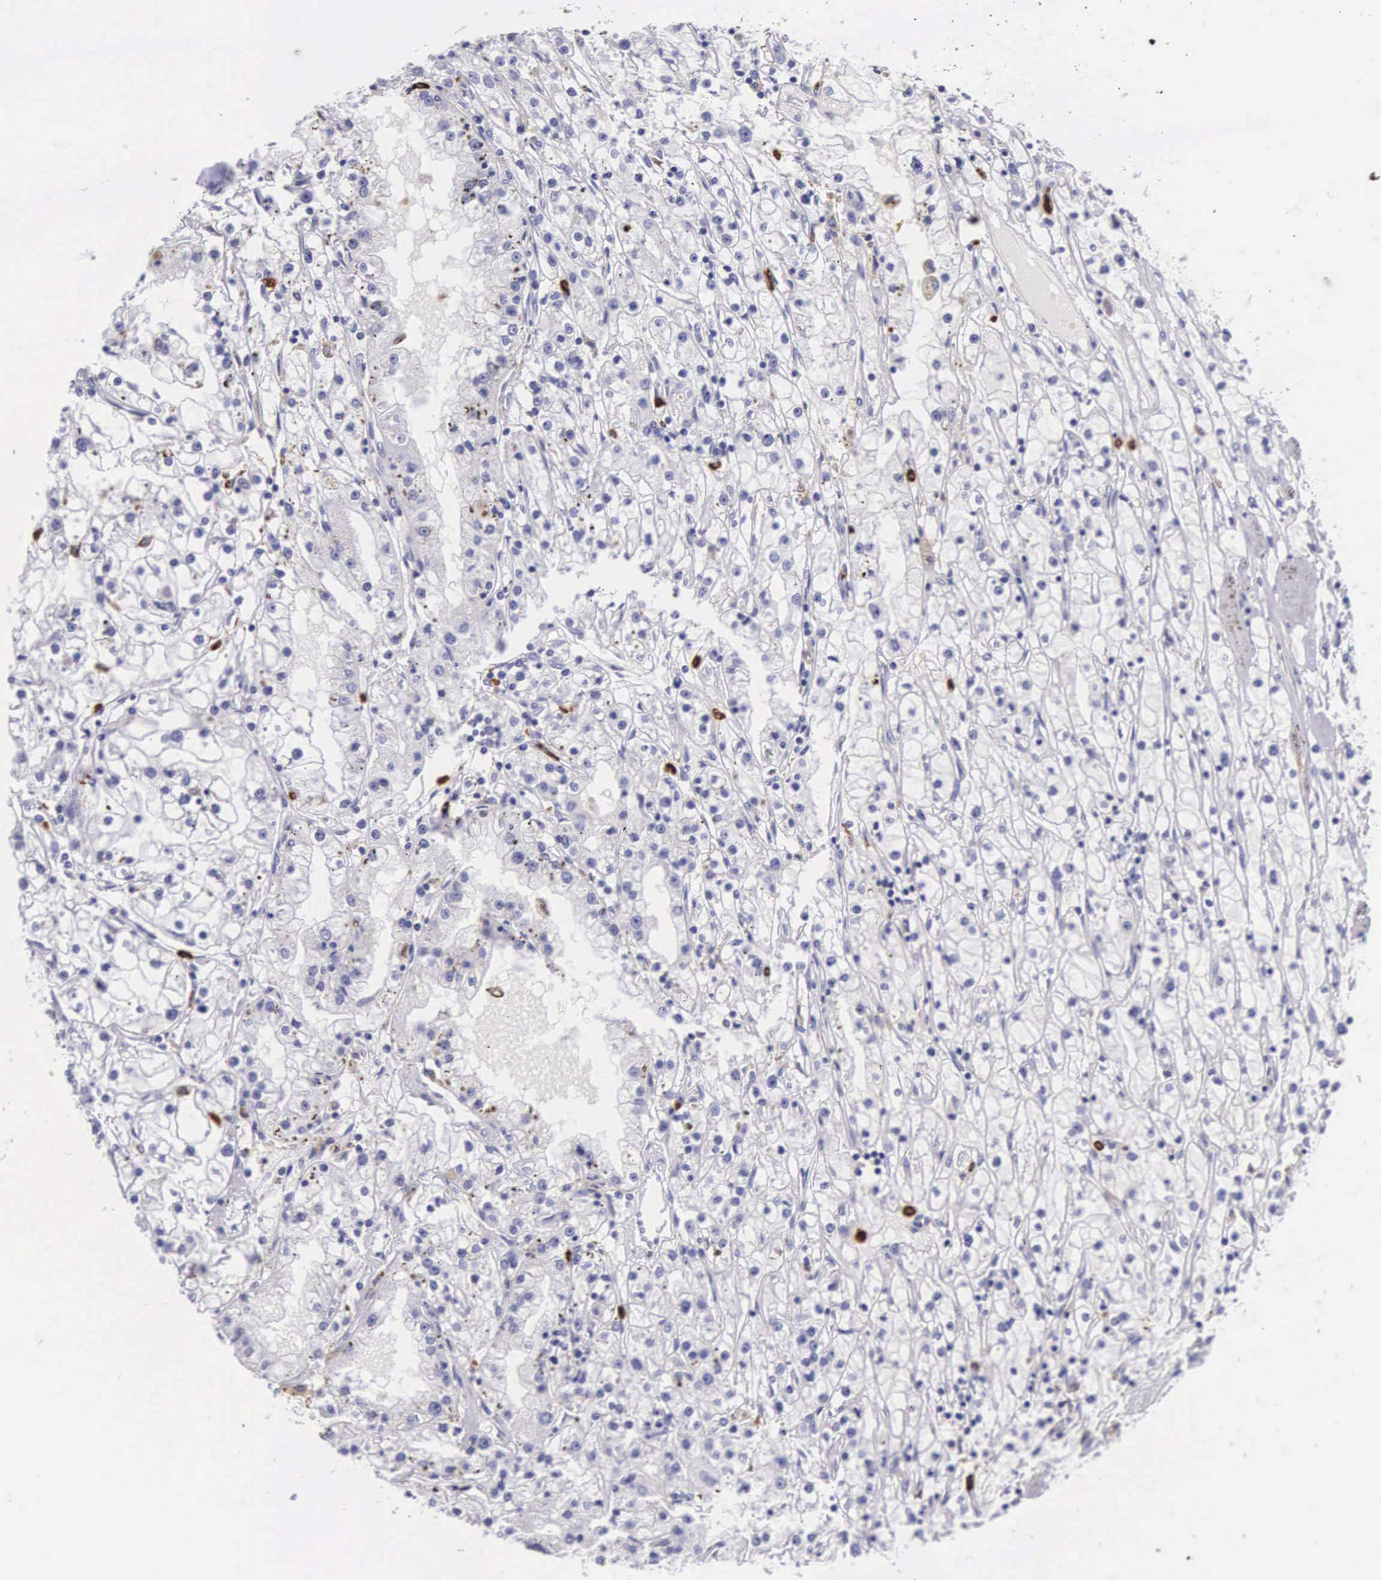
{"staining": {"intensity": "negative", "quantity": "none", "location": "none"}, "tissue": "renal cancer", "cell_type": "Tumor cells", "image_type": "cancer", "snomed": [{"axis": "morphology", "description": "Adenocarcinoma, NOS"}, {"axis": "topography", "description": "Kidney"}], "caption": "Renal cancer was stained to show a protein in brown. There is no significant expression in tumor cells. (Brightfield microscopy of DAB IHC at high magnification).", "gene": "FCN1", "patient": {"sex": "male", "age": 56}}